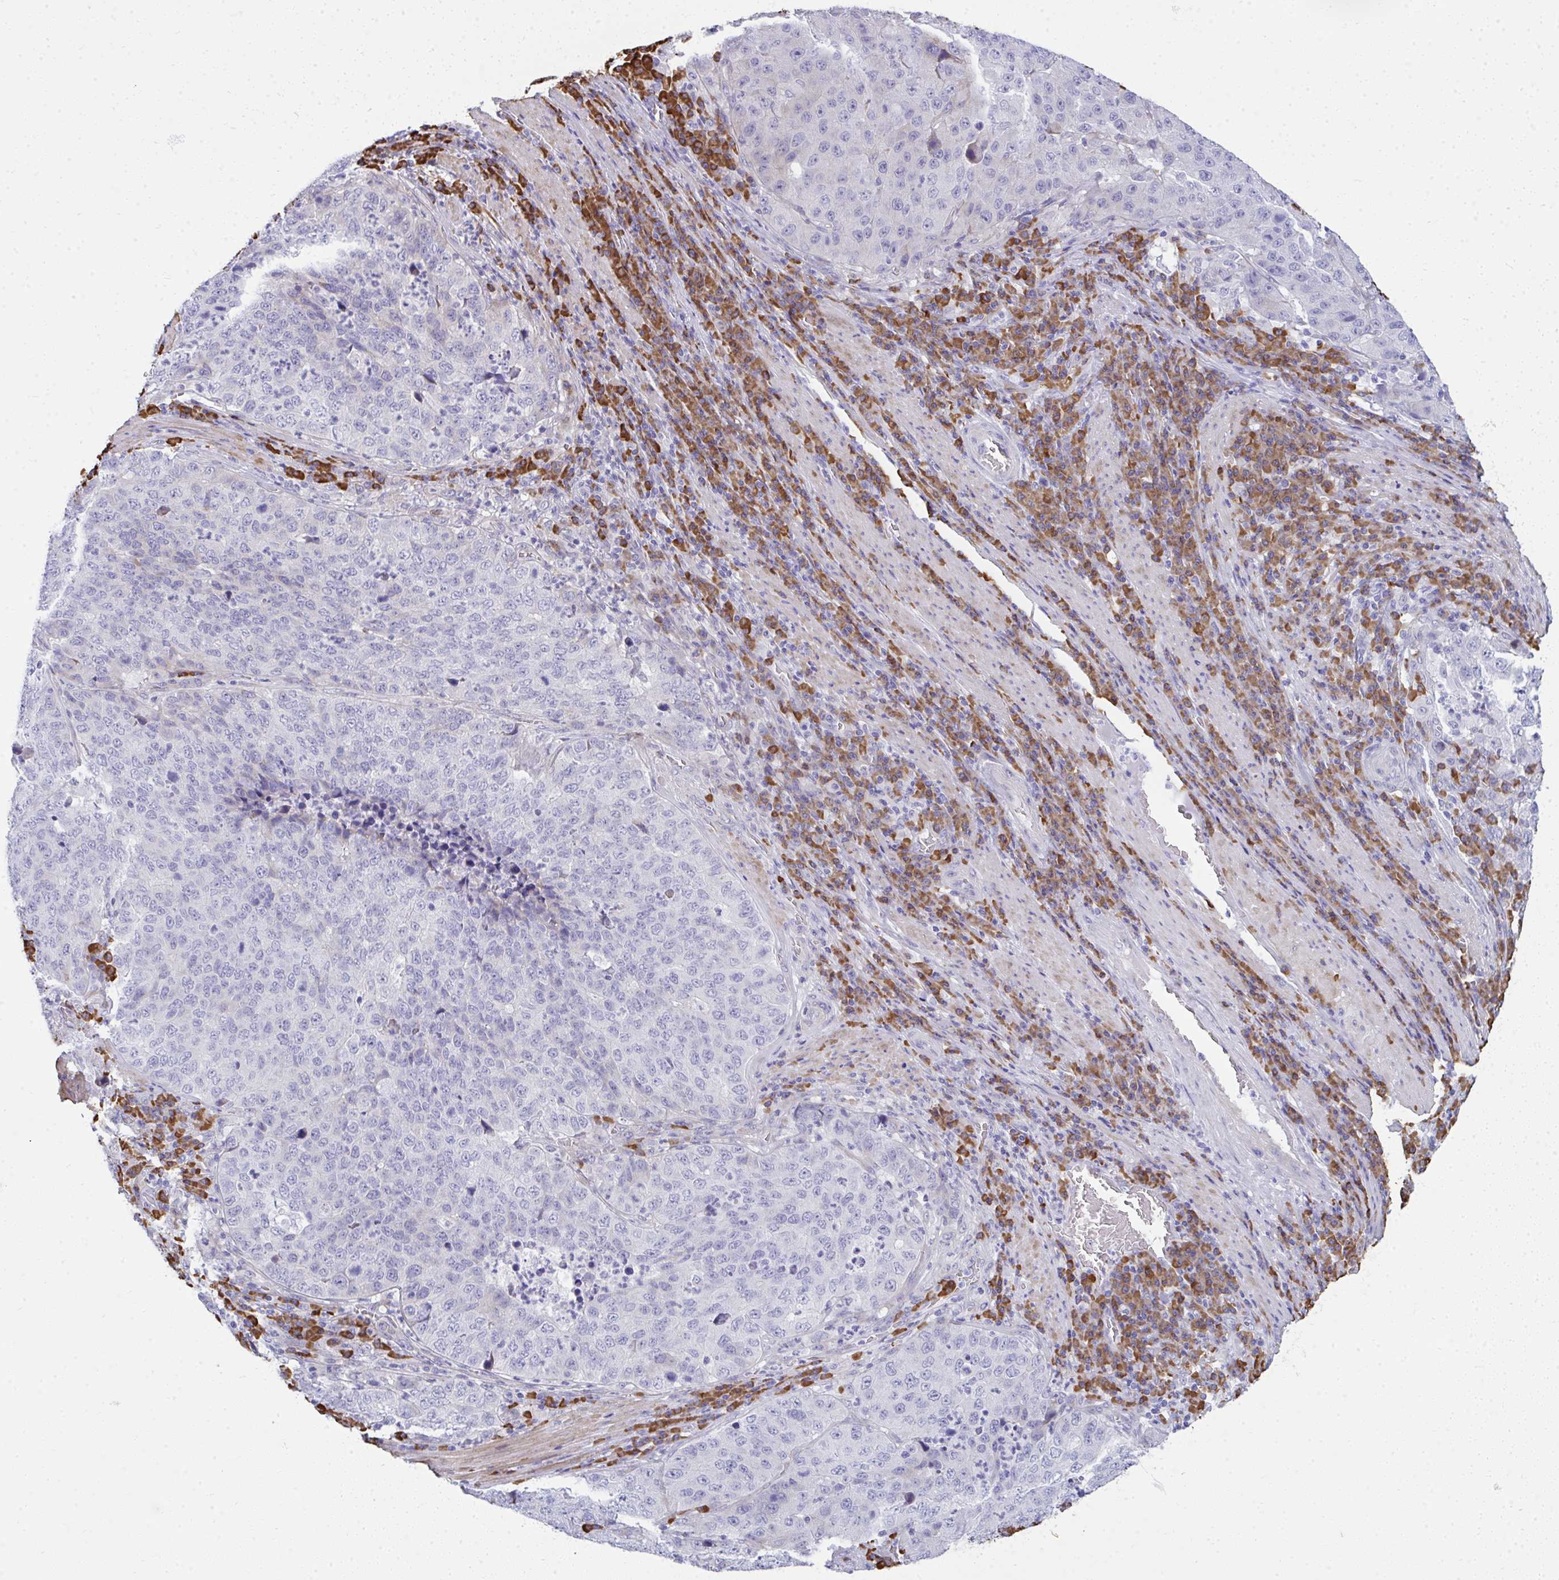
{"staining": {"intensity": "negative", "quantity": "none", "location": "none"}, "tissue": "stomach cancer", "cell_type": "Tumor cells", "image_type": "cancer", "snomed": [{"axis": "morphology", "description": "Adenocarcinoma, NOS"}, {"axis": "topography", "description": "Stomach"}], "caption": "IHC of stomach cancer (adenocarcinoma) shows no staining in tumor cells.", "gene": "PUS7L", "patient": {"sex": "male", "age": 71}}